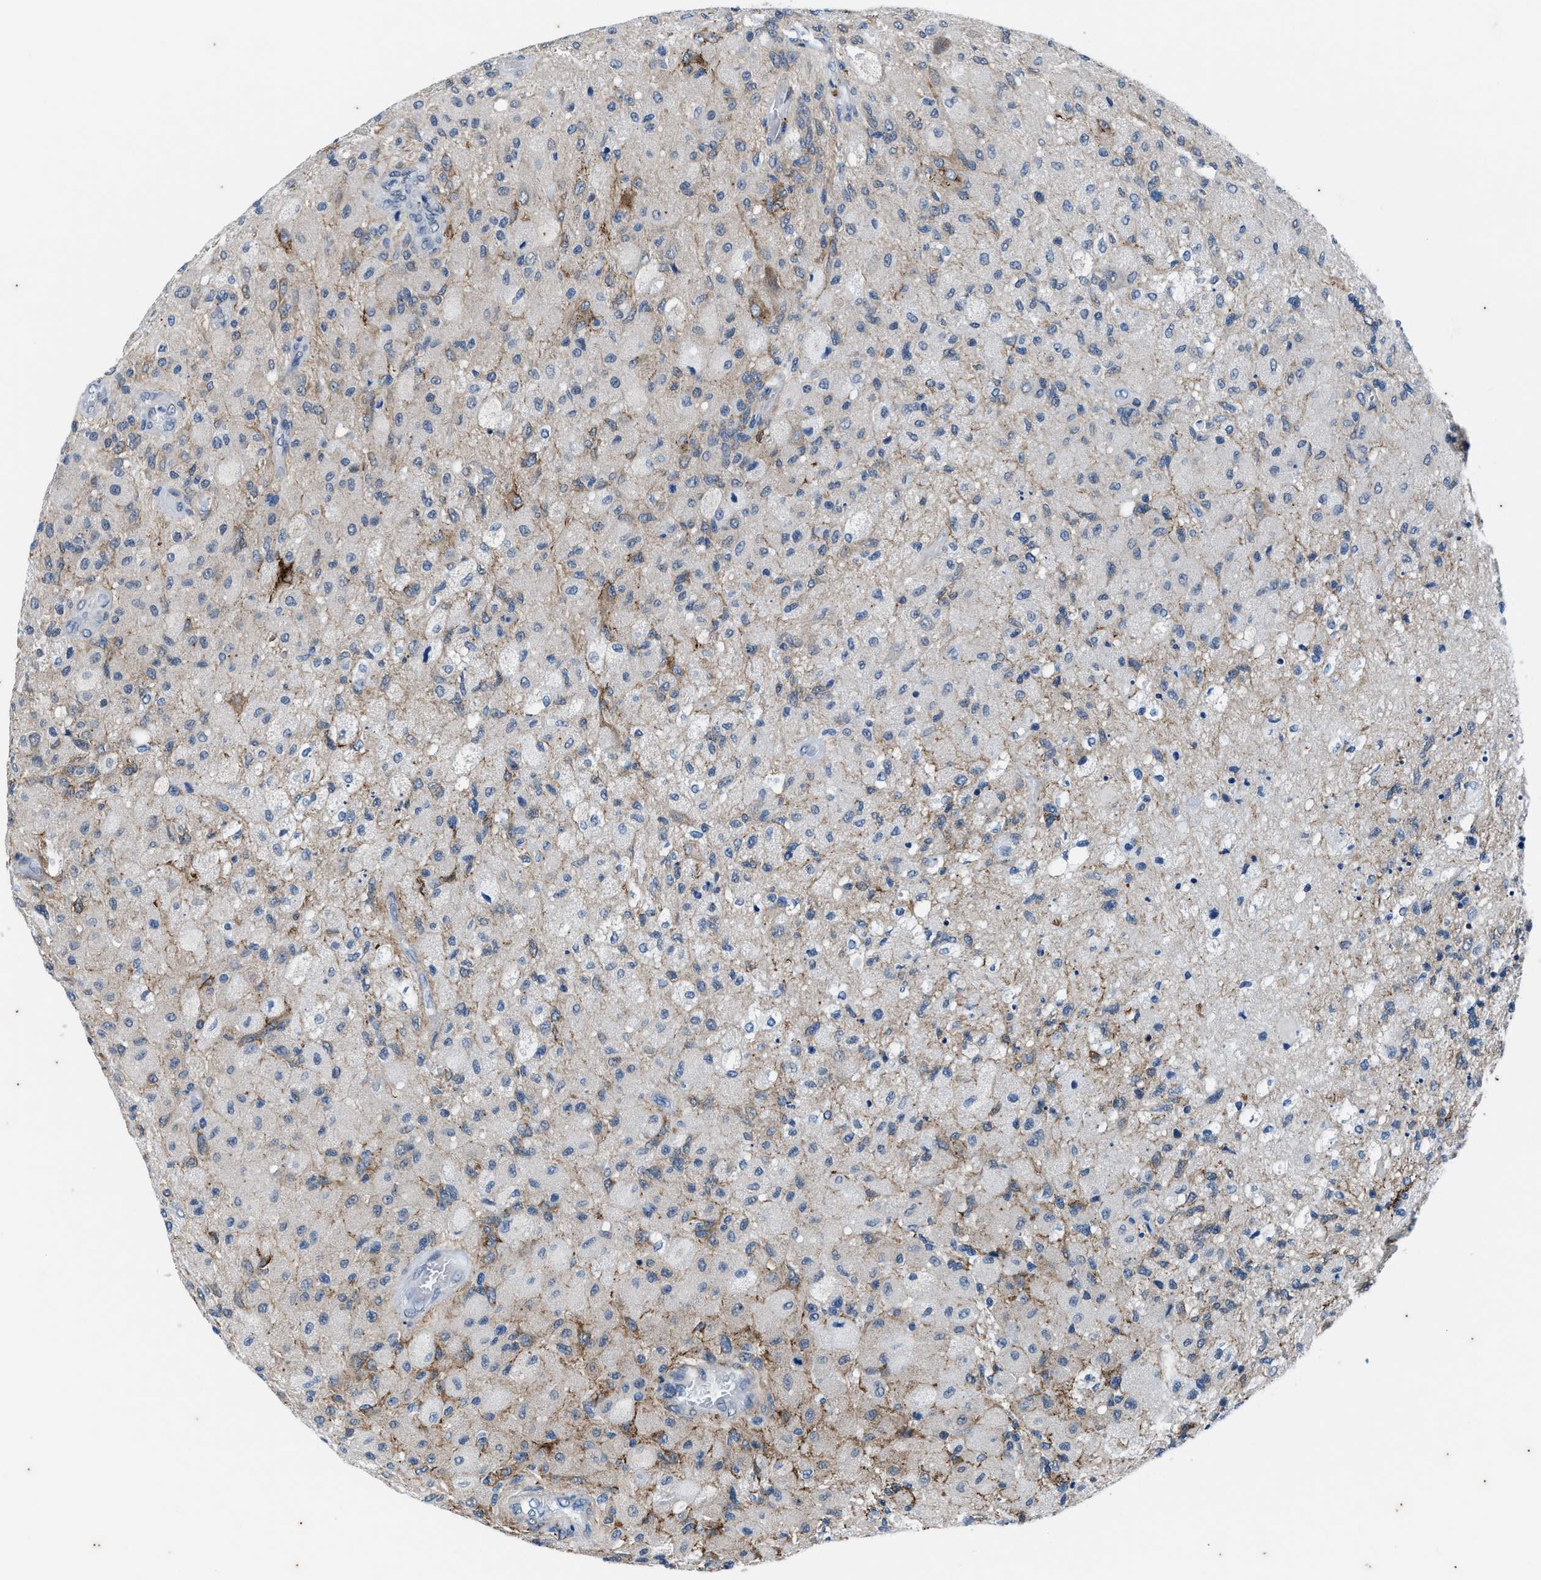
{"staining": {"intensity": "negative", "quantity": "none", "location": "none"}, "tissue": "glioma", "cell_type": "Tumor cells", "image_type": "cancer", "snomed": [{"axis": "morphology", "description": "Normal tissue, NOS"}, {"axis": "morphology", "description": "Glioma, malignant, High grade"}, {"axis": "topography", "description": "Cerebral cortex"}], "caption": "Tumor cells show no significant staining in high-grade glioma (malignant).", "gene": "KIF24", "patient": {"sex": "male", "age": 77}}